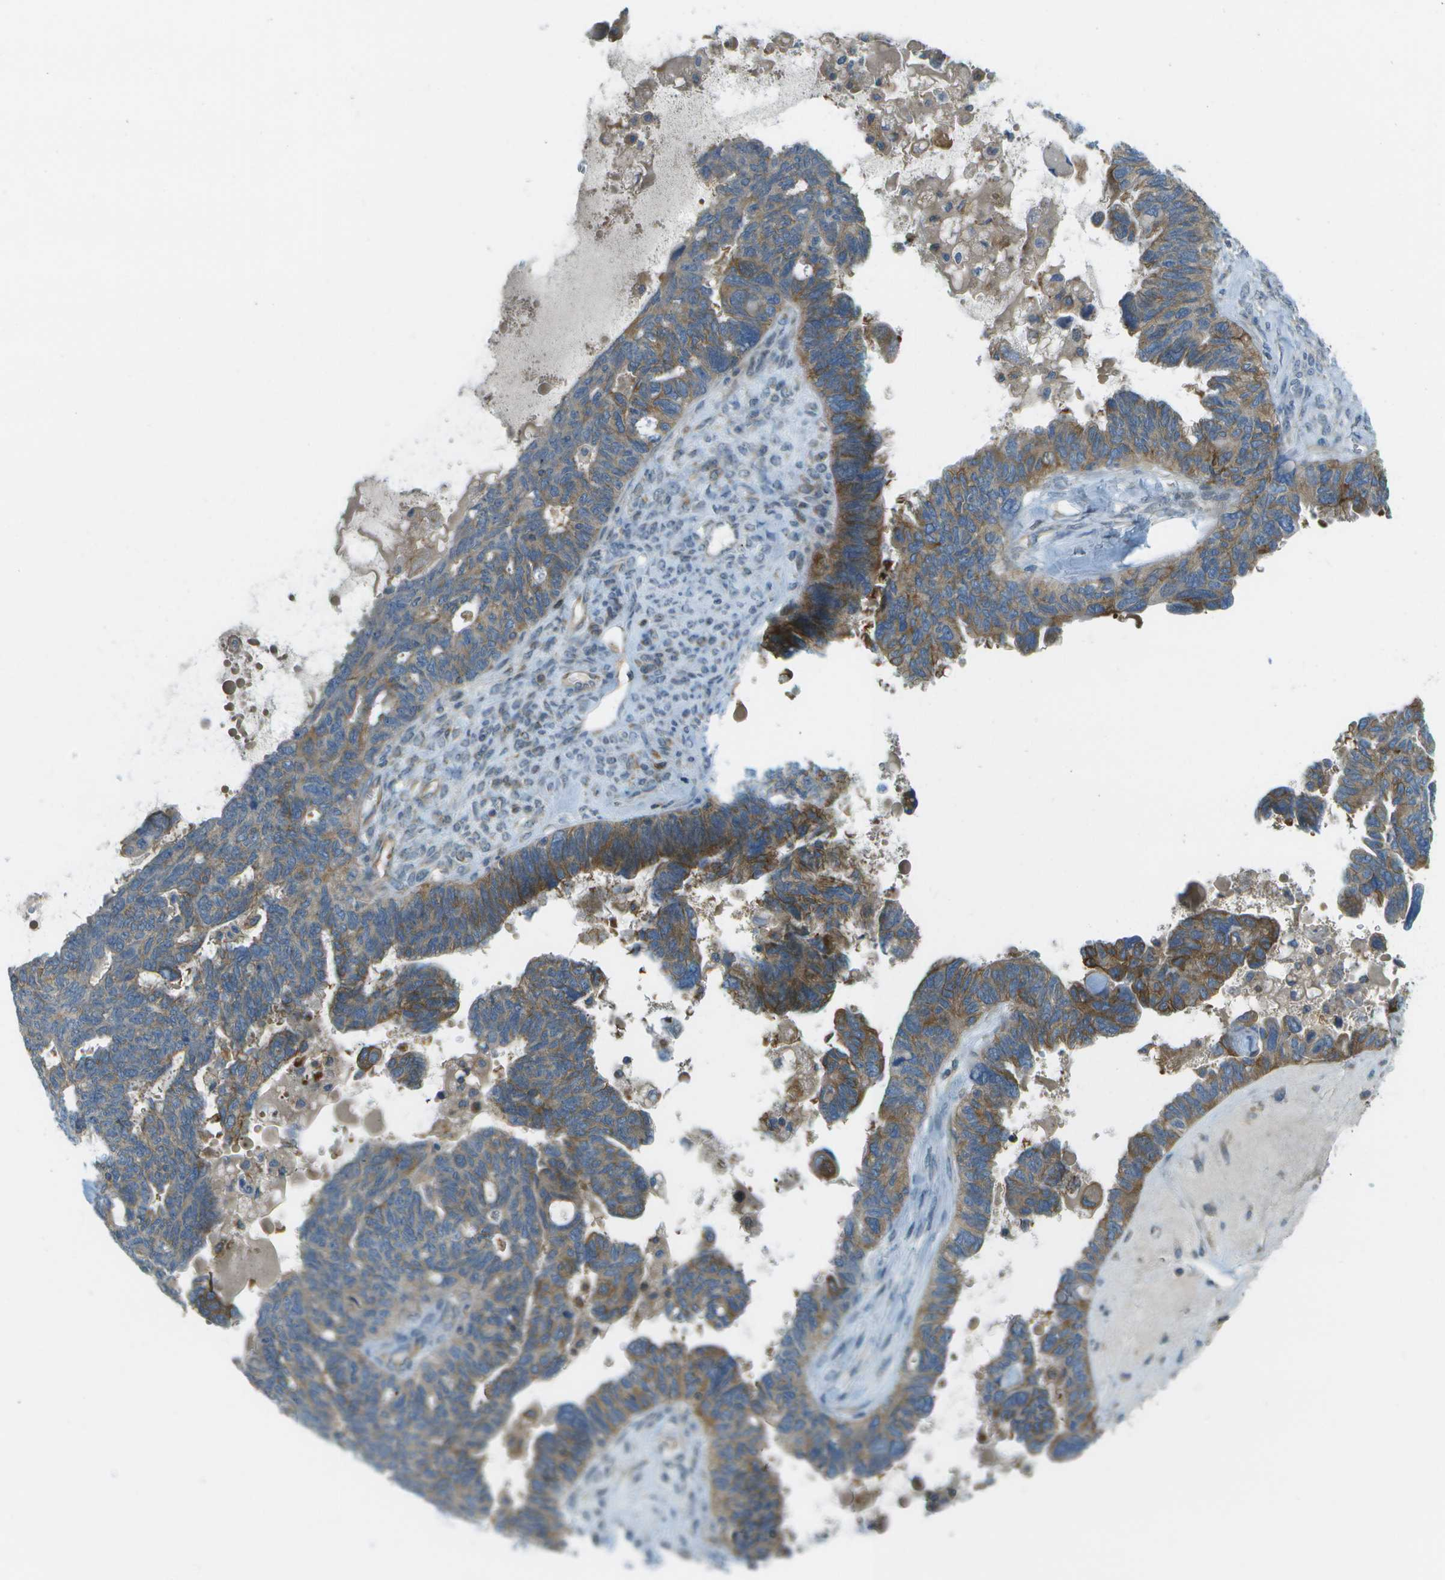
{"staining": {"intensity": "moderate", "quantity": "25%-75%", "location": "cytoplasmic/membranous"}, "tissue": "ovarian cancer", "cell_type": "Tumor cells", "image_type": "cancer", "snomed": [{"axis": "morphology", "description": "Cystadenocarcinoma, serous, NOS"}, {"axis": "topography", "description": "Ovary"}], "caption": "Serous cystadenocarcinoma (ovarian) stained for a protein exhibits moderate cytoplasmic/membranous positivity in tumor cells.", "gene": "WNK2", "patient": {"sex": "female", "age": 79}}